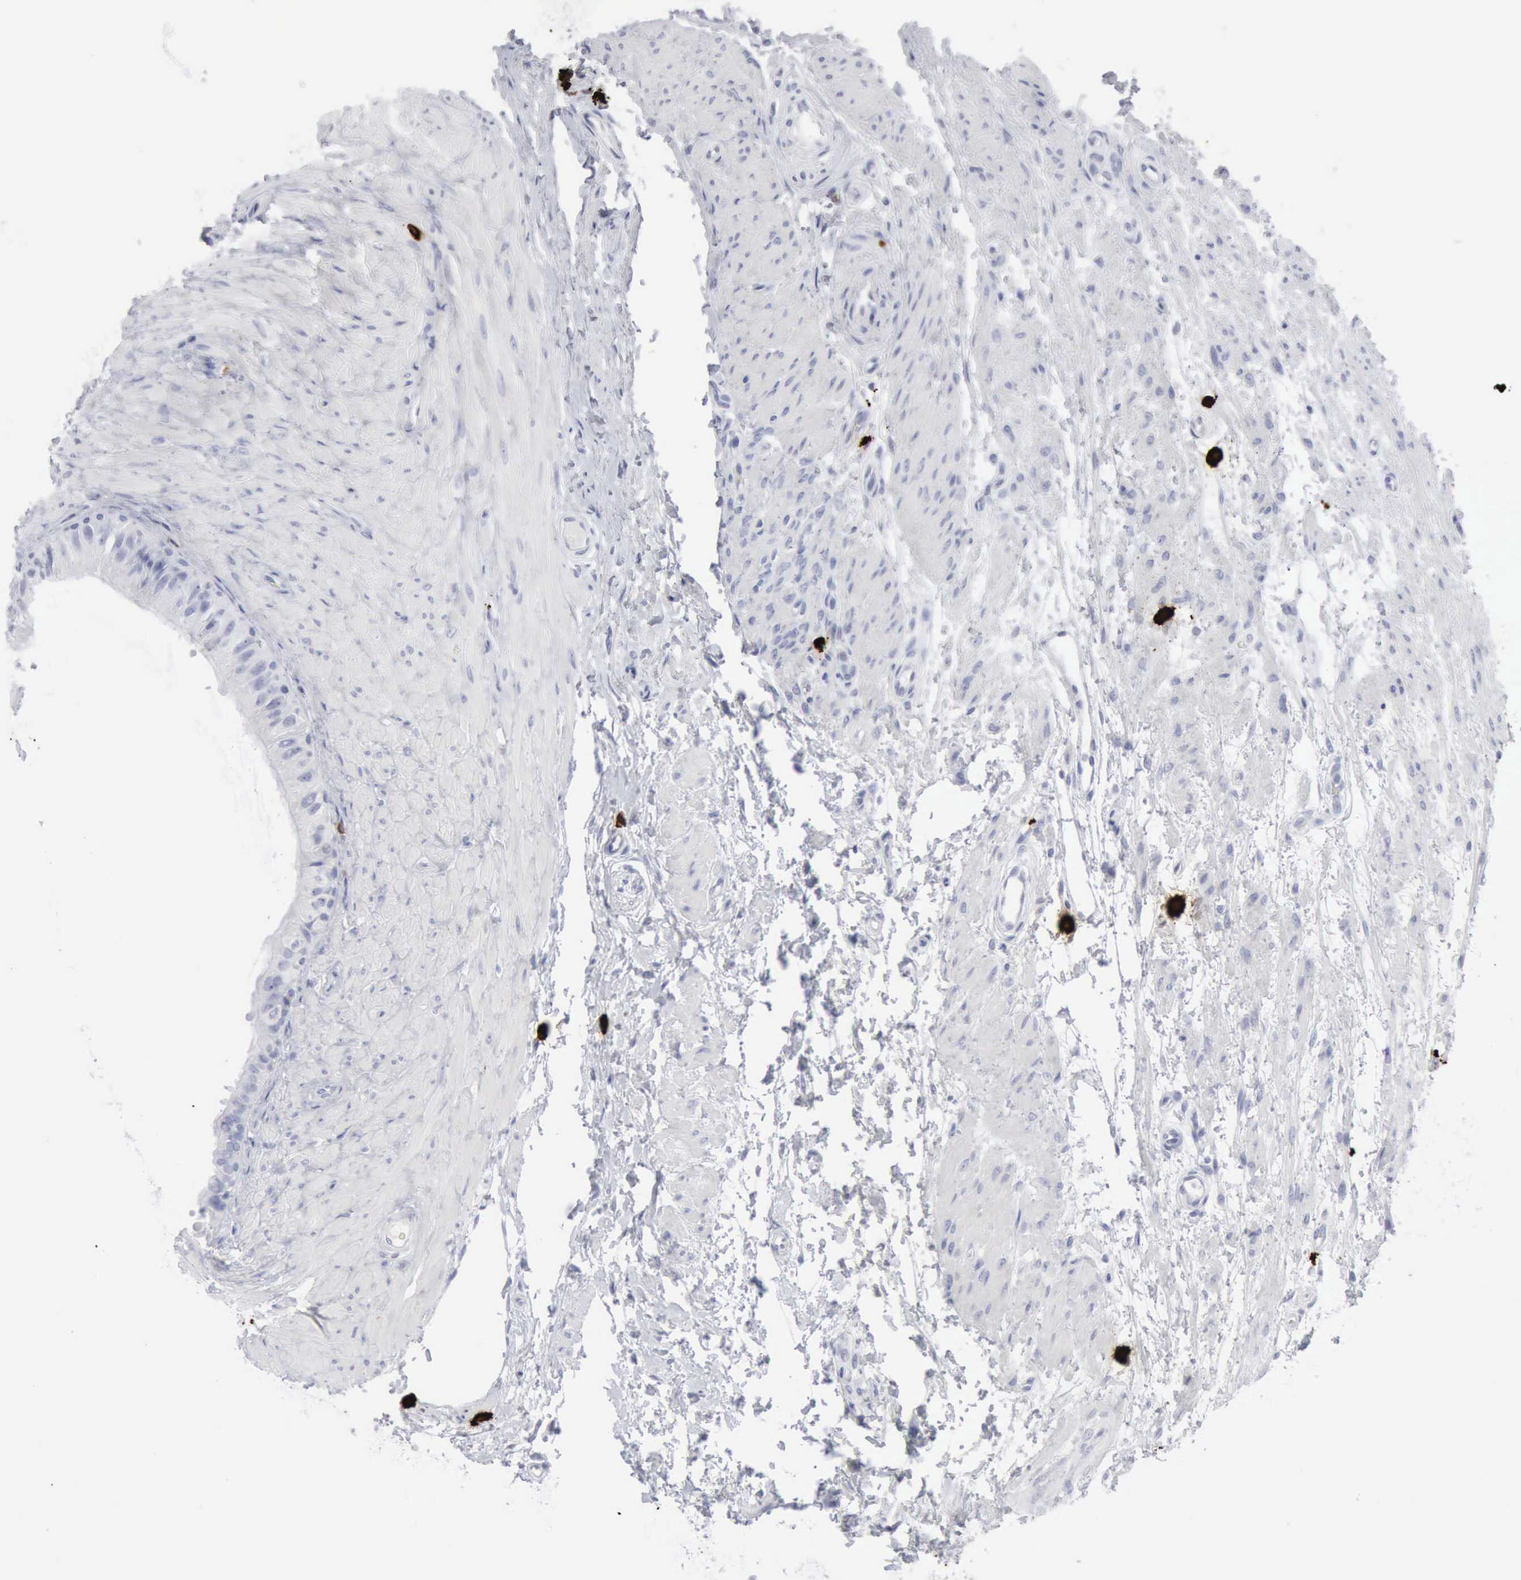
{"staining": {"intensity": "negative", "quantity": "none", "location": "none"}, "tissue": "epididymis", "cell_type": "Glandular cells", "image_type": "normal", "snomed": [{"axis": "morphology", "description": "Normal tissue, NOS"}, {"axis": "topography", "description": "Epididymis"}], "caption": "Immunohistochemistry micrograph of benign epididymis stained for a protein (brown), which displays no positivity in glandular cells.", "gene": "CMA1", "patient": {"sex": "male", "age": 68}}